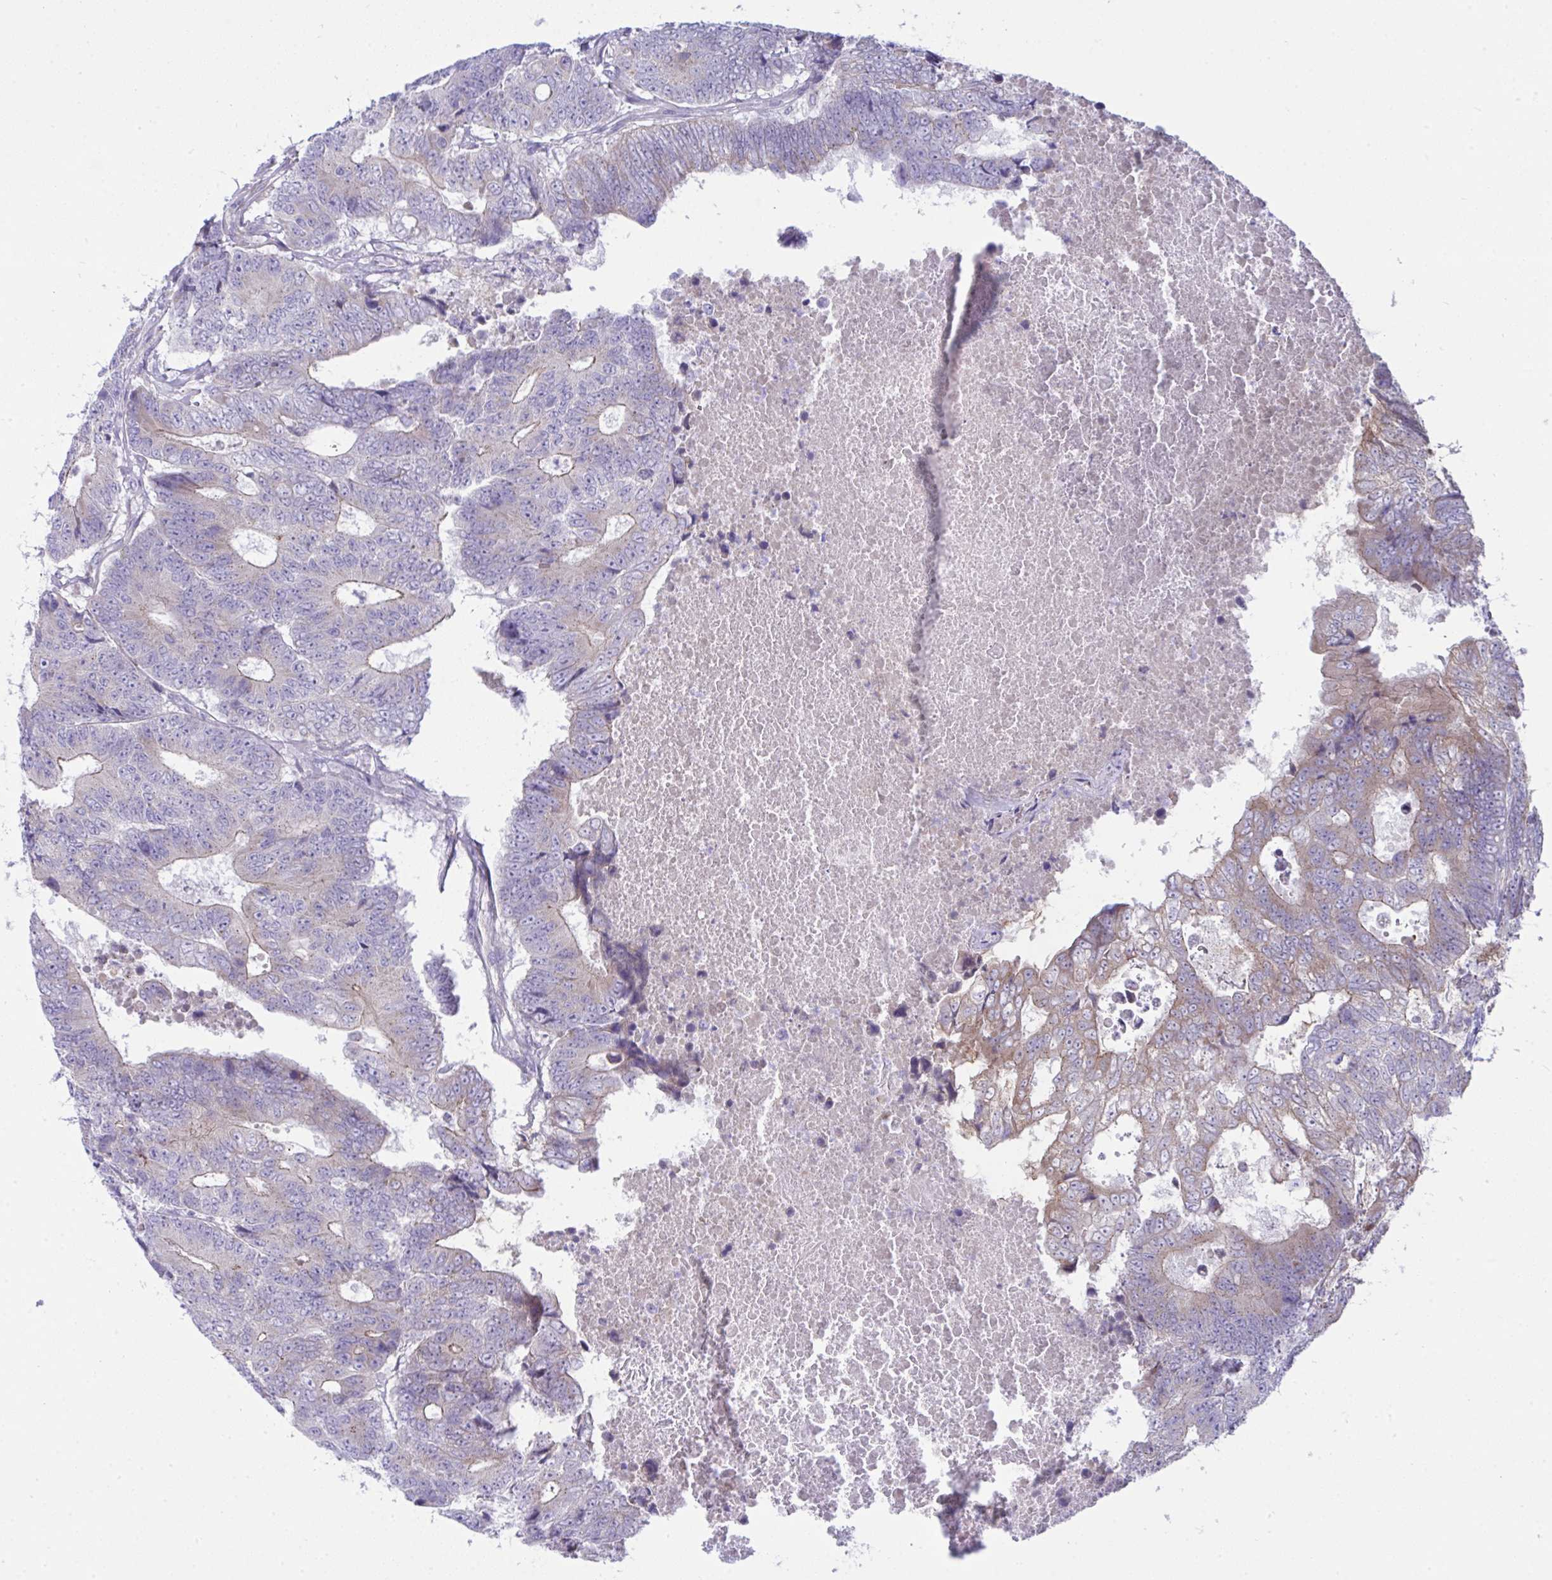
{"staining": {"intensity": "weak", "quantity": "25%-75%", "location": "cytoplasmic/membranous"}, "tissue": "colorectal cancer", "cell_type": "Tumor cells", "image_type": "cancer", "snomed": [{"axis": "morphology", "description": "Adenocarcinoma, NOS"}, {"axis": "topography", "description": "Colon"}], "caption": "High-power microscopy captured an IHC micrograph of adenocarcinoma (colorectal), revealing weak cytoplasmic/membranous staining in approximately 25%-75% of tumor cells.", "gene": "PLA2G12B", "patient": {"sex": "female", "age": 48}}